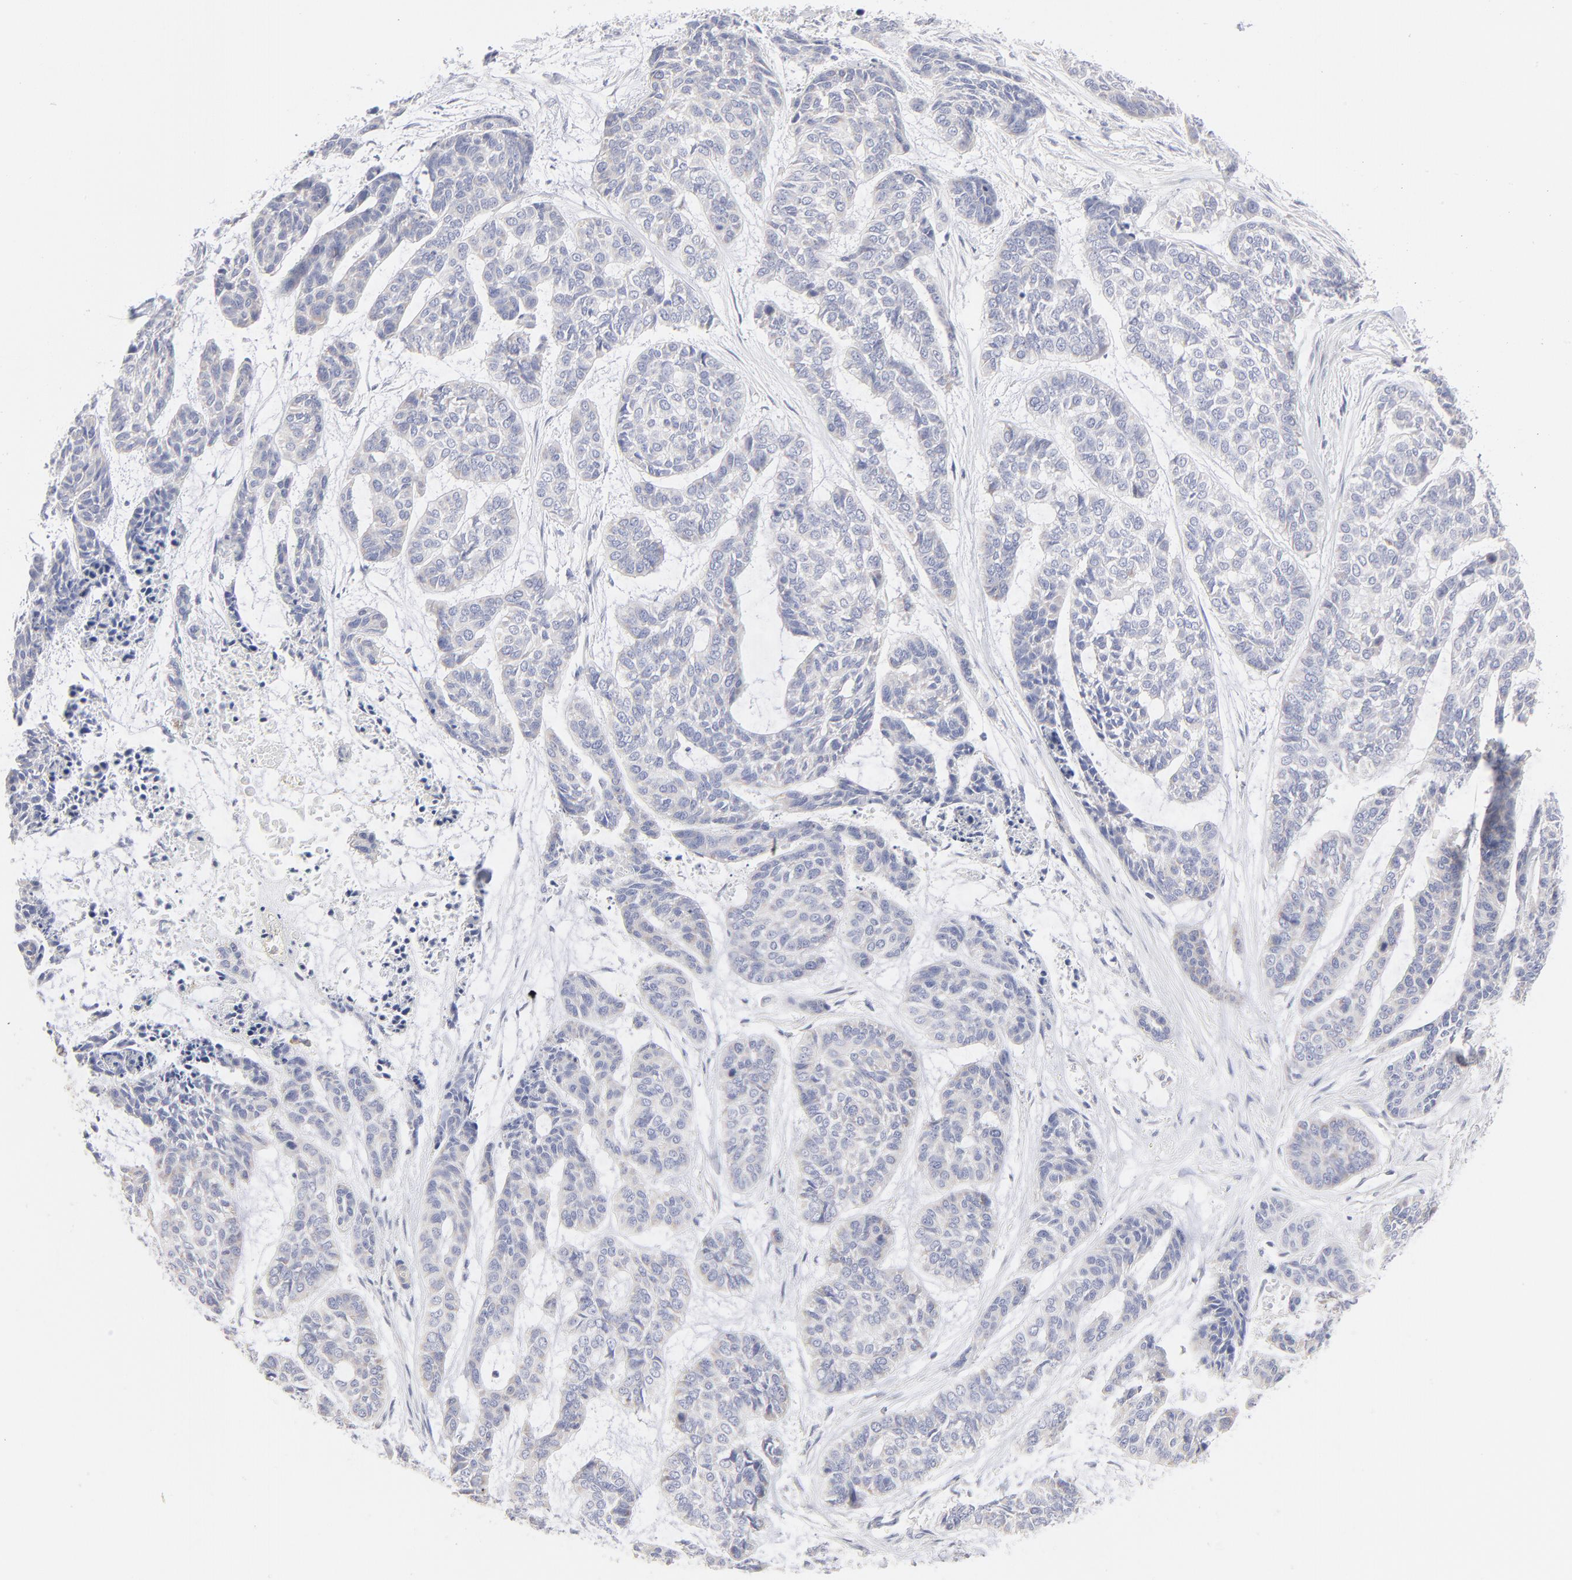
{"staining": {"intensity": "weak", "quantity": ">75%", "location": "cytoplasmic/membranous"}, "tissue": "skin cancer", "cell_type": "Tumor cells", "image_type": "cancer", "snomed": [{"axis": "morphology", "description": "Basal cell carcinoma"}, {"axis": "topography", "description": "Skin"}], "caption": "A high-resolution image shows immunohistochemistry staining of skin cancer, which exhibits weak cytoplasmic/membranous positivity in approximately >75% of tumor cells. (DAB IHC, brown staining for protein, blue staining for nuclei).", "gene": "TST", "patient": {"sex": "female", "age": 64}}